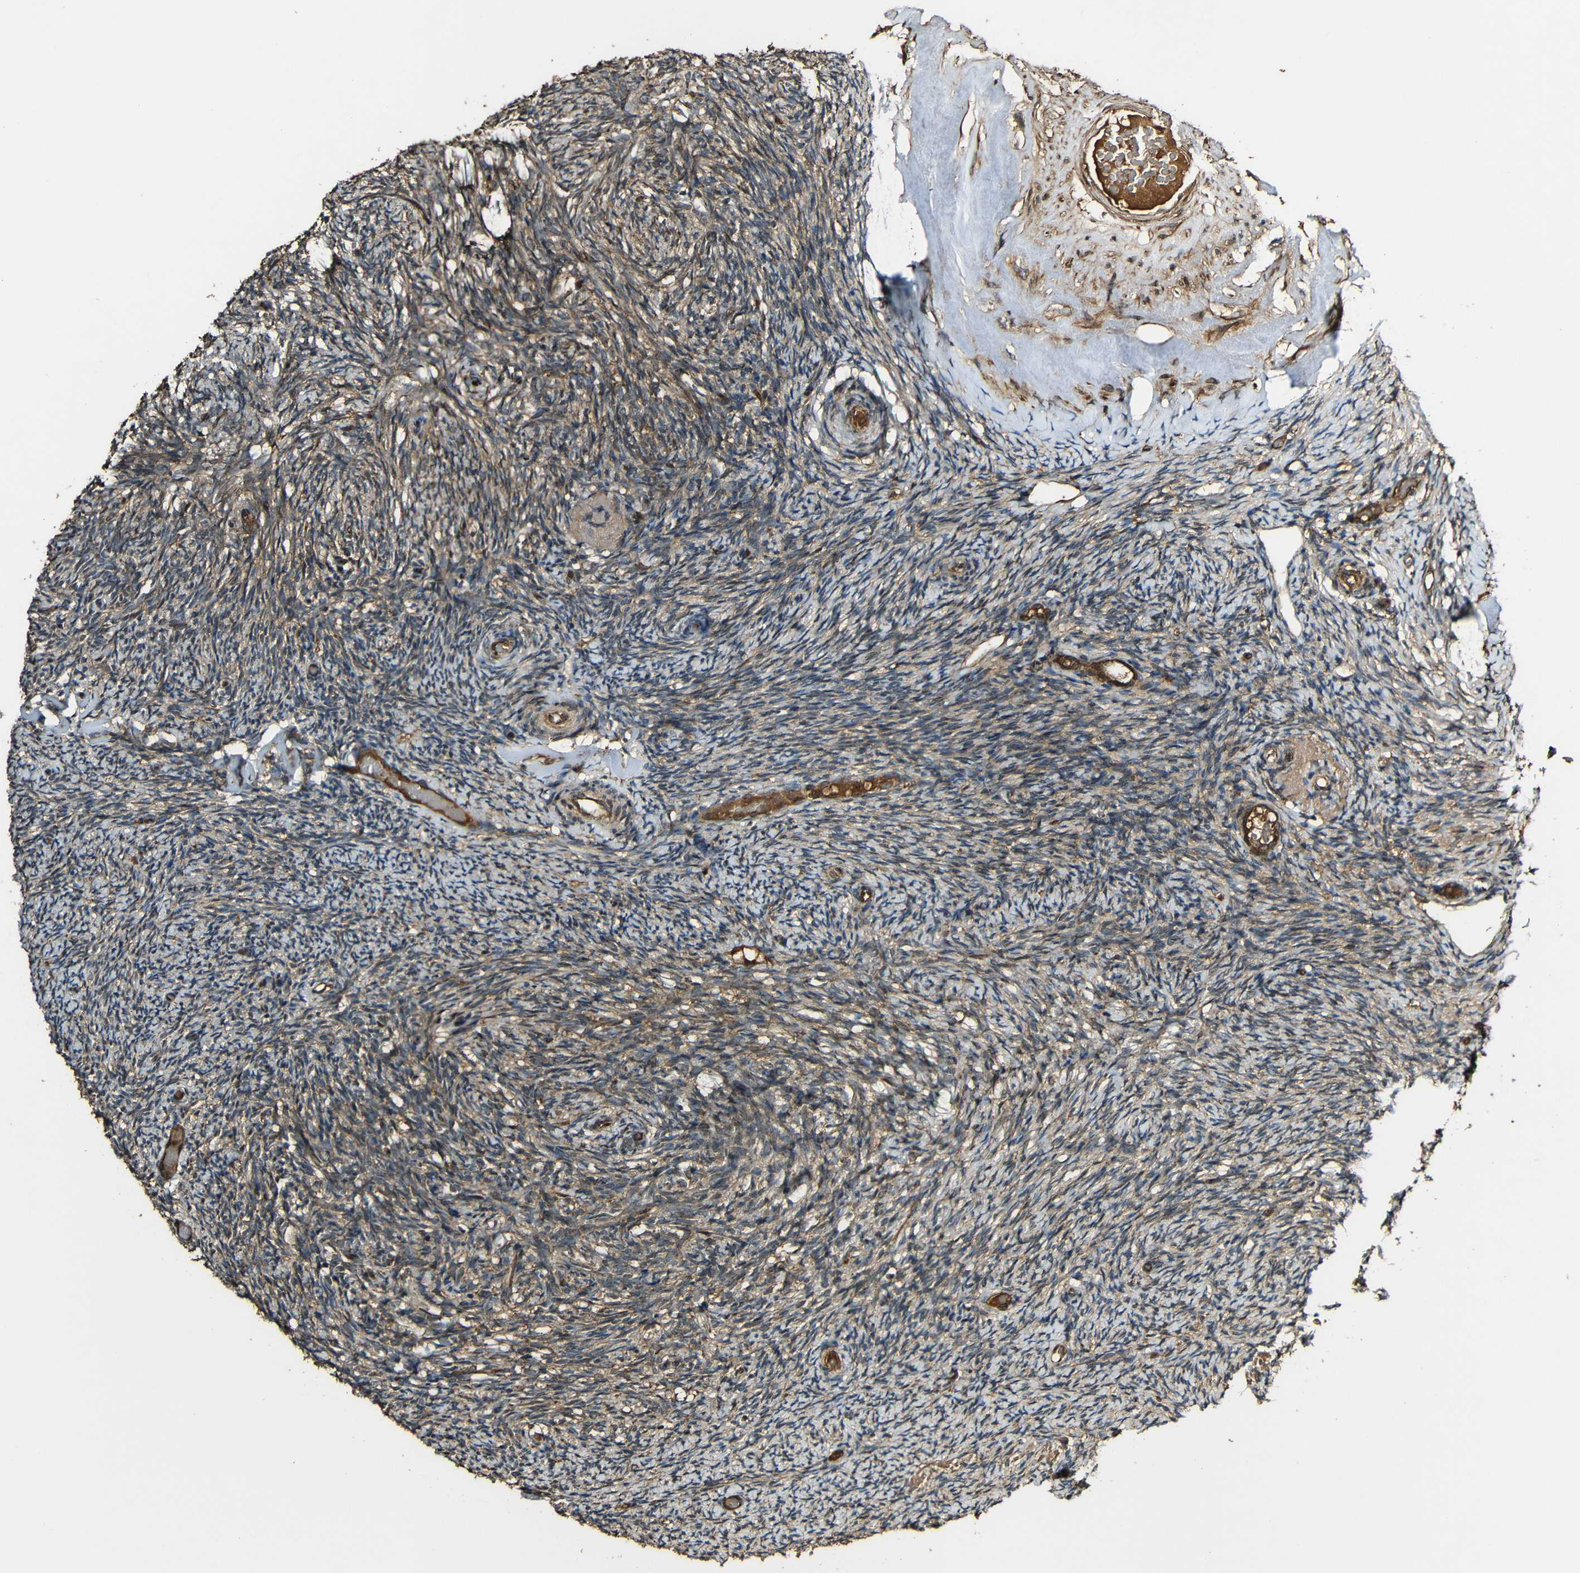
{"staining": {"intensity": "strong", "quantity": ">75%", "location": "cytoplasmic/membranous"}, "tissue": "ovary", "cell_type": "Follicle cells", "image_type": "normal", "snomed": [{"axis": "morphology", "description": "Normal tissue, NOS"}, {"axis": "topography", "description": "Ovary"}], "caption": "A brown stain shows strong cytoplasmic/membranous staining of a protein in follicle cells of benign ovary.", "gene": "CASP8", "patient": {"sex": "female", "age": 60}}